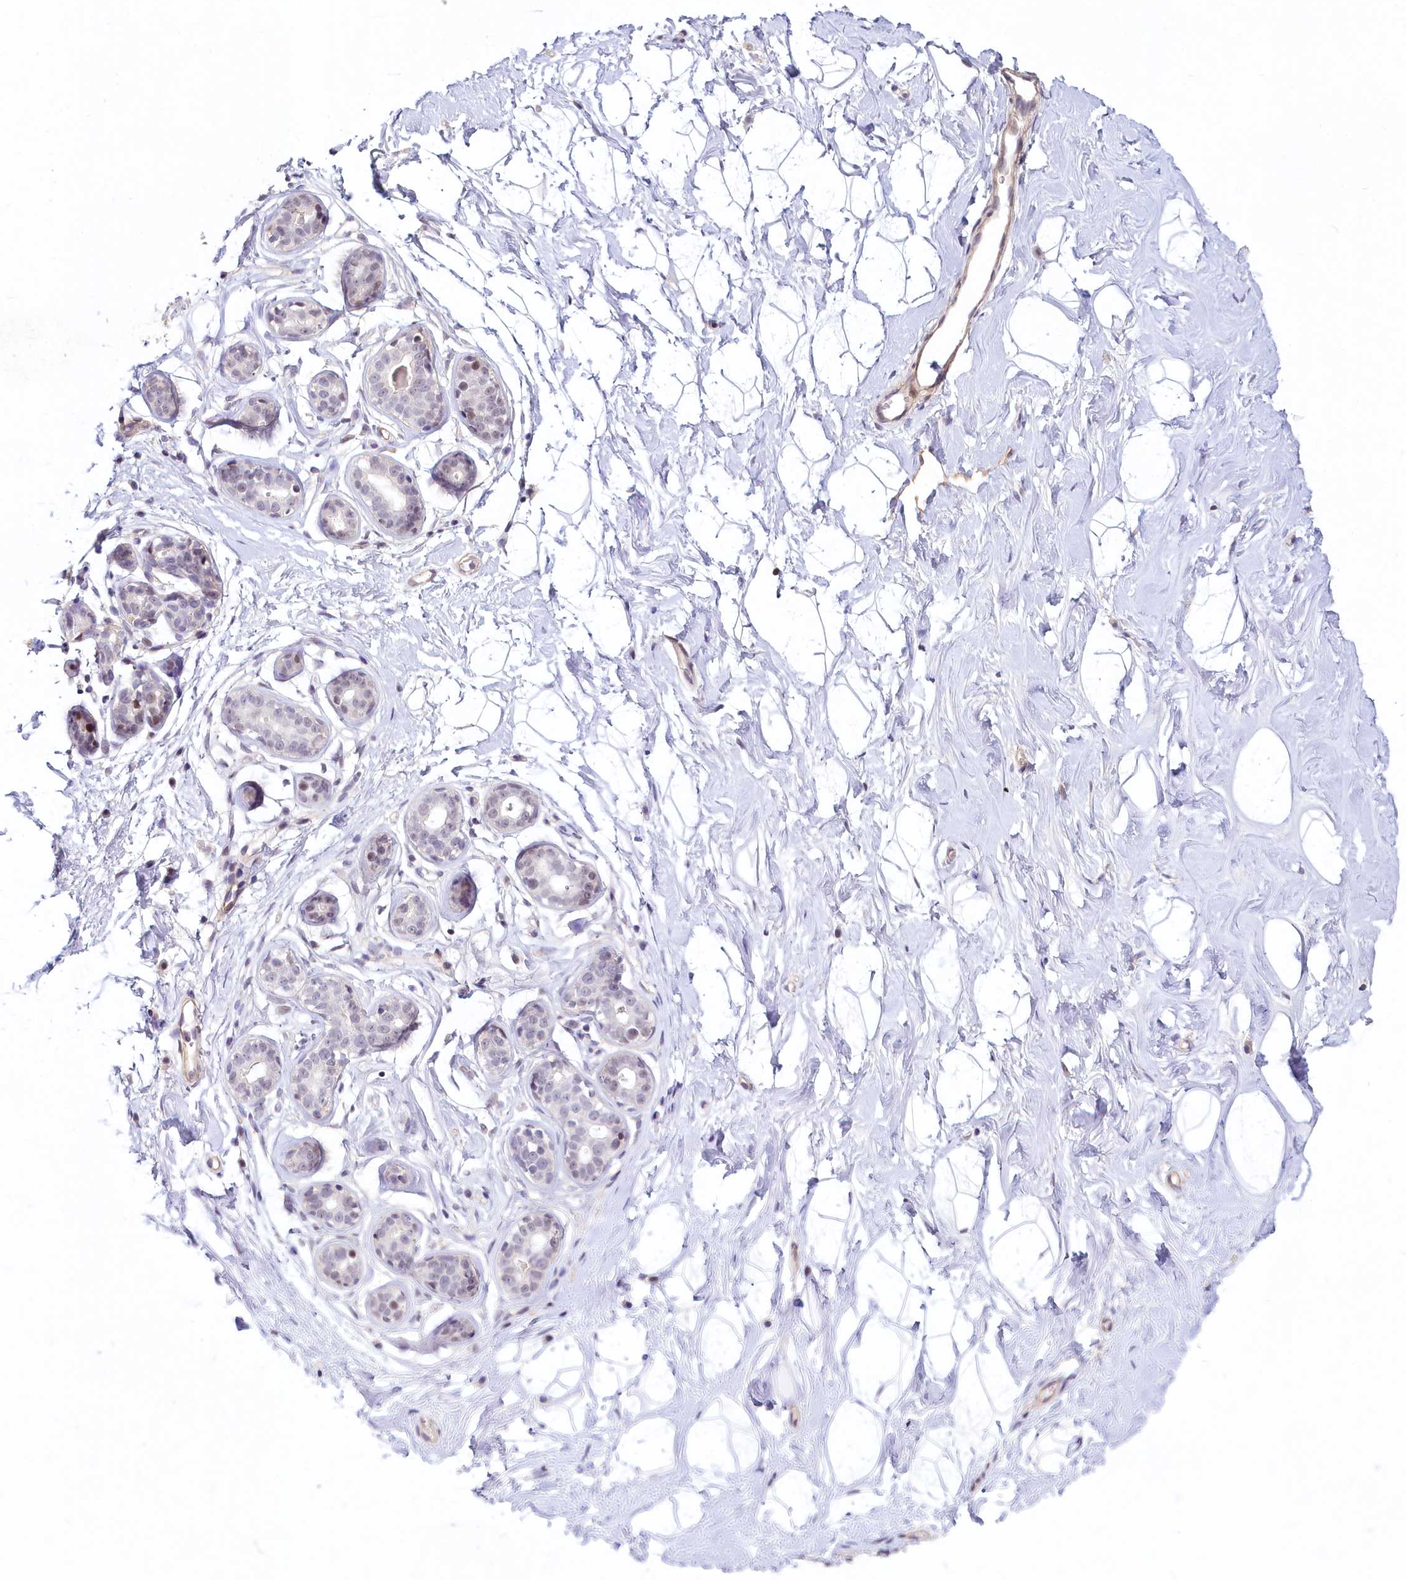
{"staining": {"intensity": "negative", "quantity": "none", "location": "none"}, "tissue": "breast", "cell_type": "Adipocytes", "image_type": "normal", "snomed": [{"axis": "morphology", "description": "Normal tissue, NOS"}, {"axis": "morphology", "description": "Adenoma, NOS"}, {"axis": "topography", "description": "Breast"}], "caption": "An IHC histopathology image of unremarkable breast is shown. There is no staining in adipocytes of breast. (DAB (3,3'-diaminobenzidine) IHC, high magnification).", "gene": "PROCR", "patient": {"sex": "female", "age": 23}}